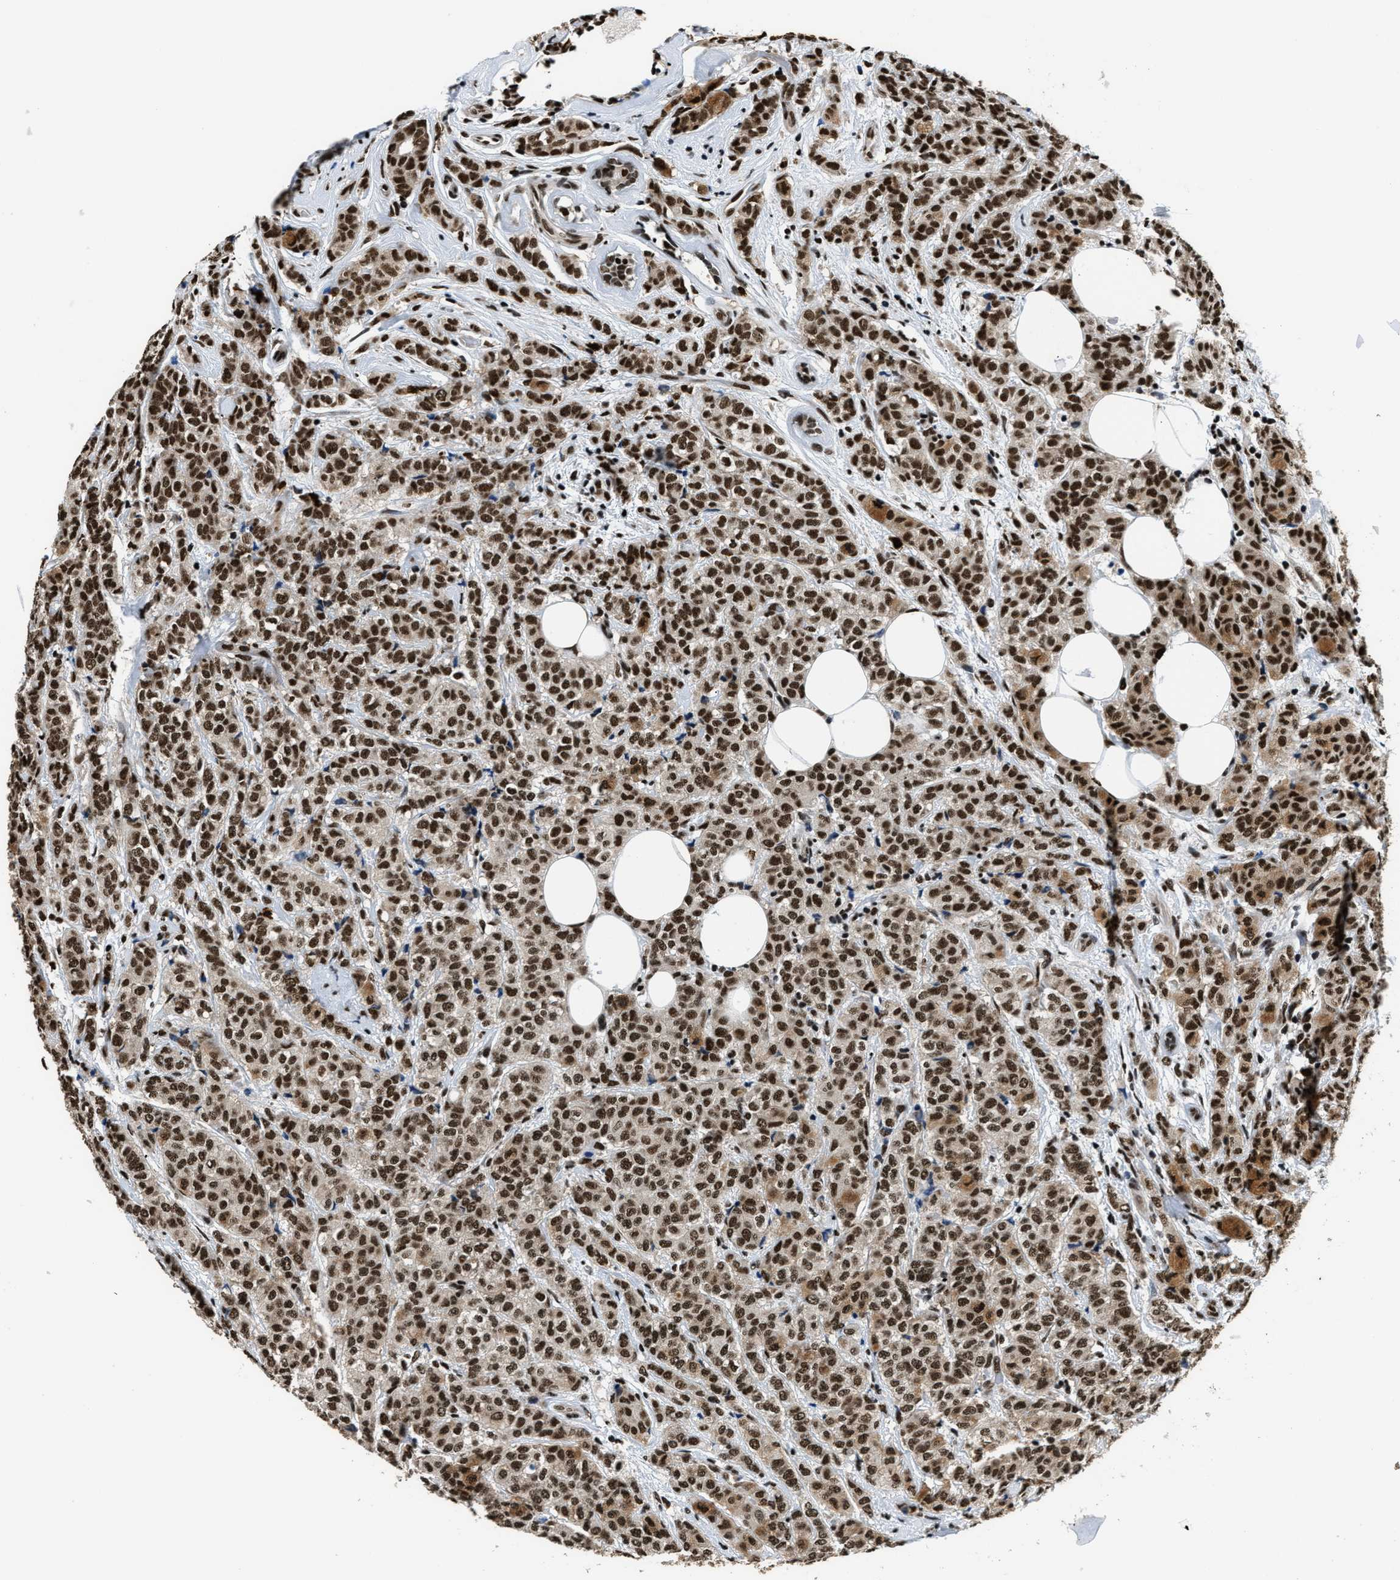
{"staining": {"intensity": "strong", "quantity": ">75%", "location": "cytoplasmic/membranous,nuclear"}, "tissue": "breast cancer", "cell_type": "Tumor cells", "image_type": "cancer", "snomed": [{"axis": "morphology", "description": "Lobular carcinoma"}, {"axis": "topography", "description": "Breast"}], "caption": "Immunohistochemistry (DAB) staining of human breast cancer (lobular carcinoma) demonstrates strong cytoplasmic/membranous and nuclear protein staining in about >75% of tumor cells.", "gene": "CCNDBP1", "patient": {"sex": "female", "age": 60}}